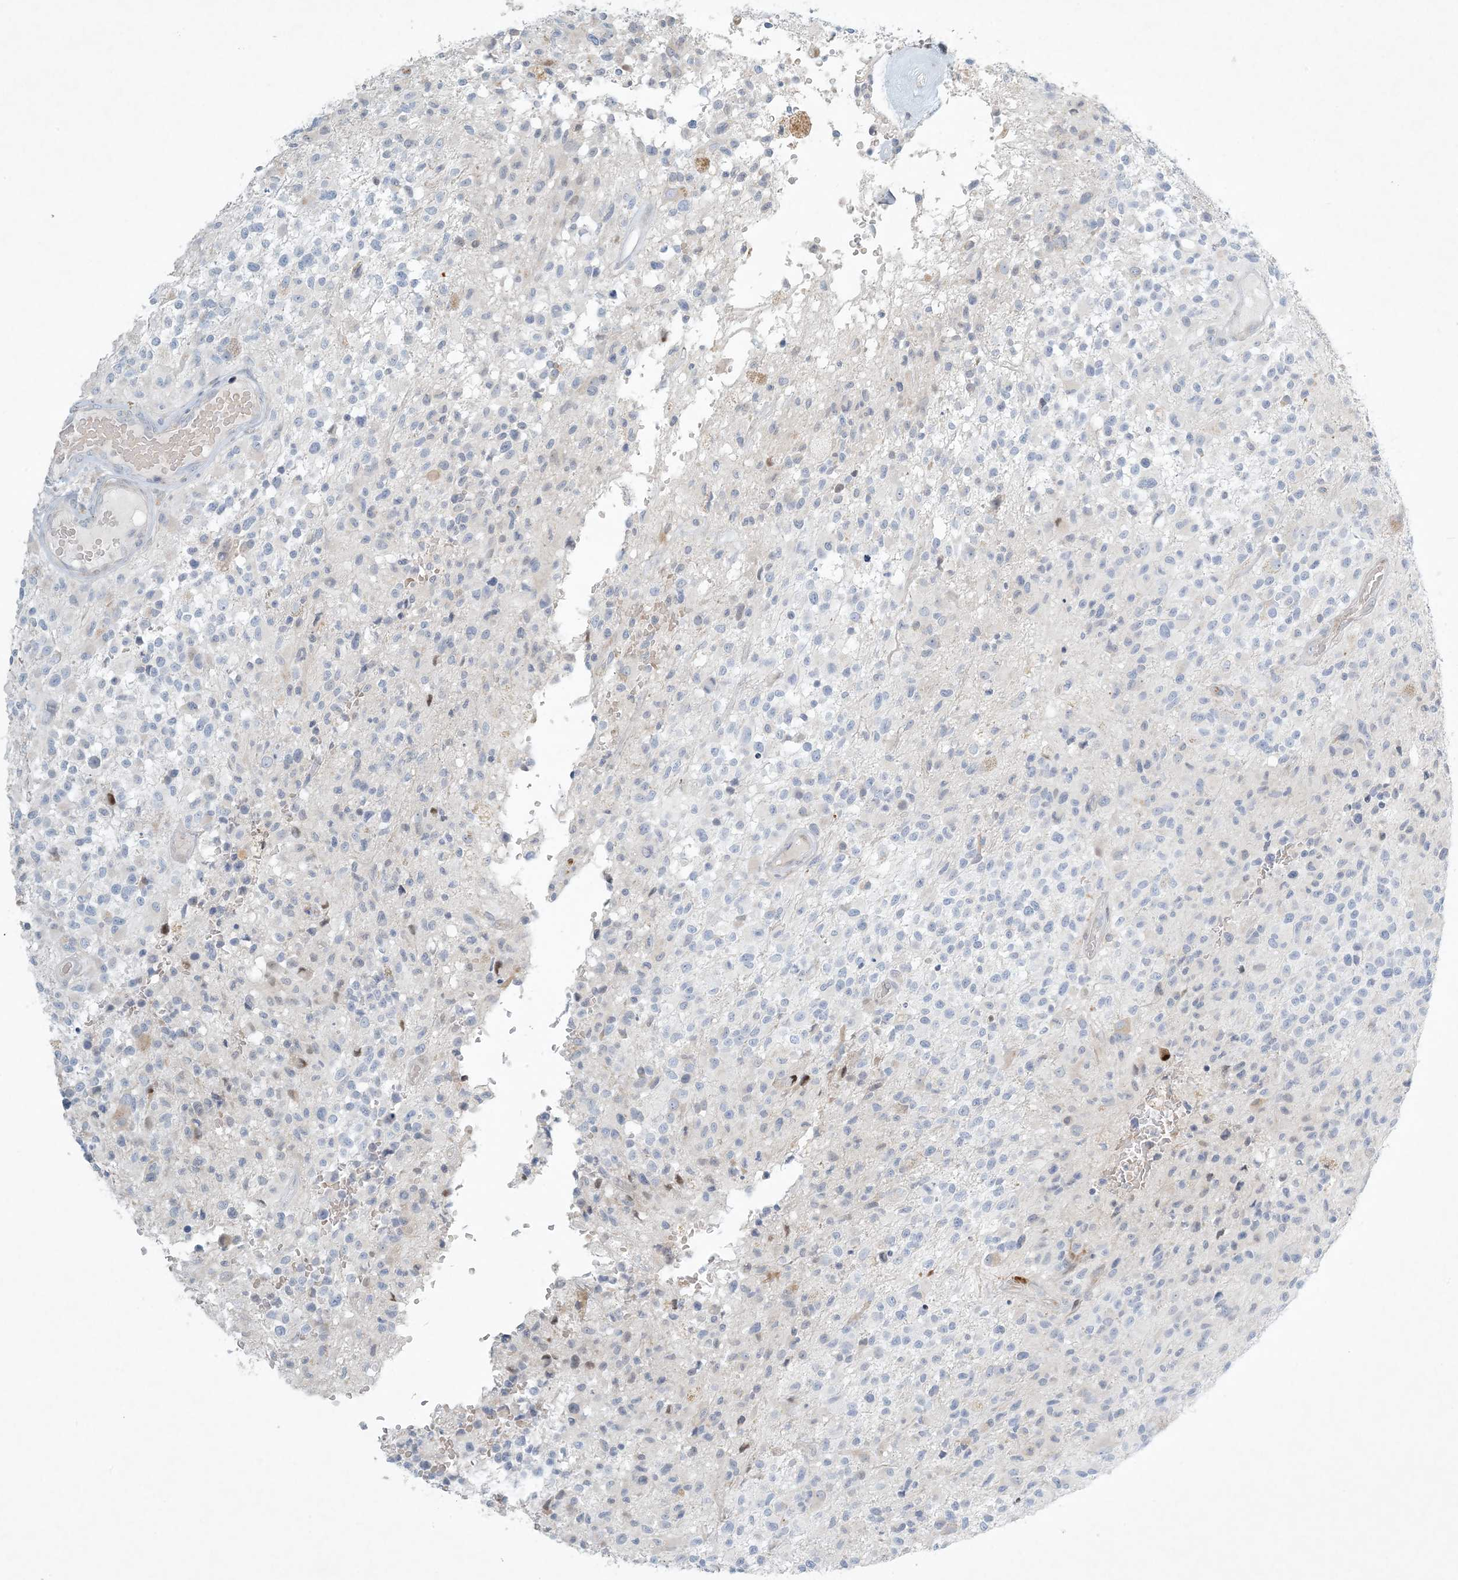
{"staining": {"intensity": "negative", "quantity": "none", "location": "none"}, "tissue": "glioma", "cell_type": "Tumor cells", "image_type": "cancer", "snomed": [{"axis": "morphology", "description": "Glioma, malignant, High grade"}, {"axis": "morphology", "description": "Glioblastoma, NOS"}, {"axis": "topography", "description": "Brain"}], "caption": "The photomicrograph demonstrates no staining of tumor cells in glioma. (Stains: DAB immunohistochemistry (IHC) with hematoxylin counter stain, Microscopy: brightfield microscopy at high magnification).", "gene": "ZNF385D", "patient": {"sex": "male", "age": 60}}